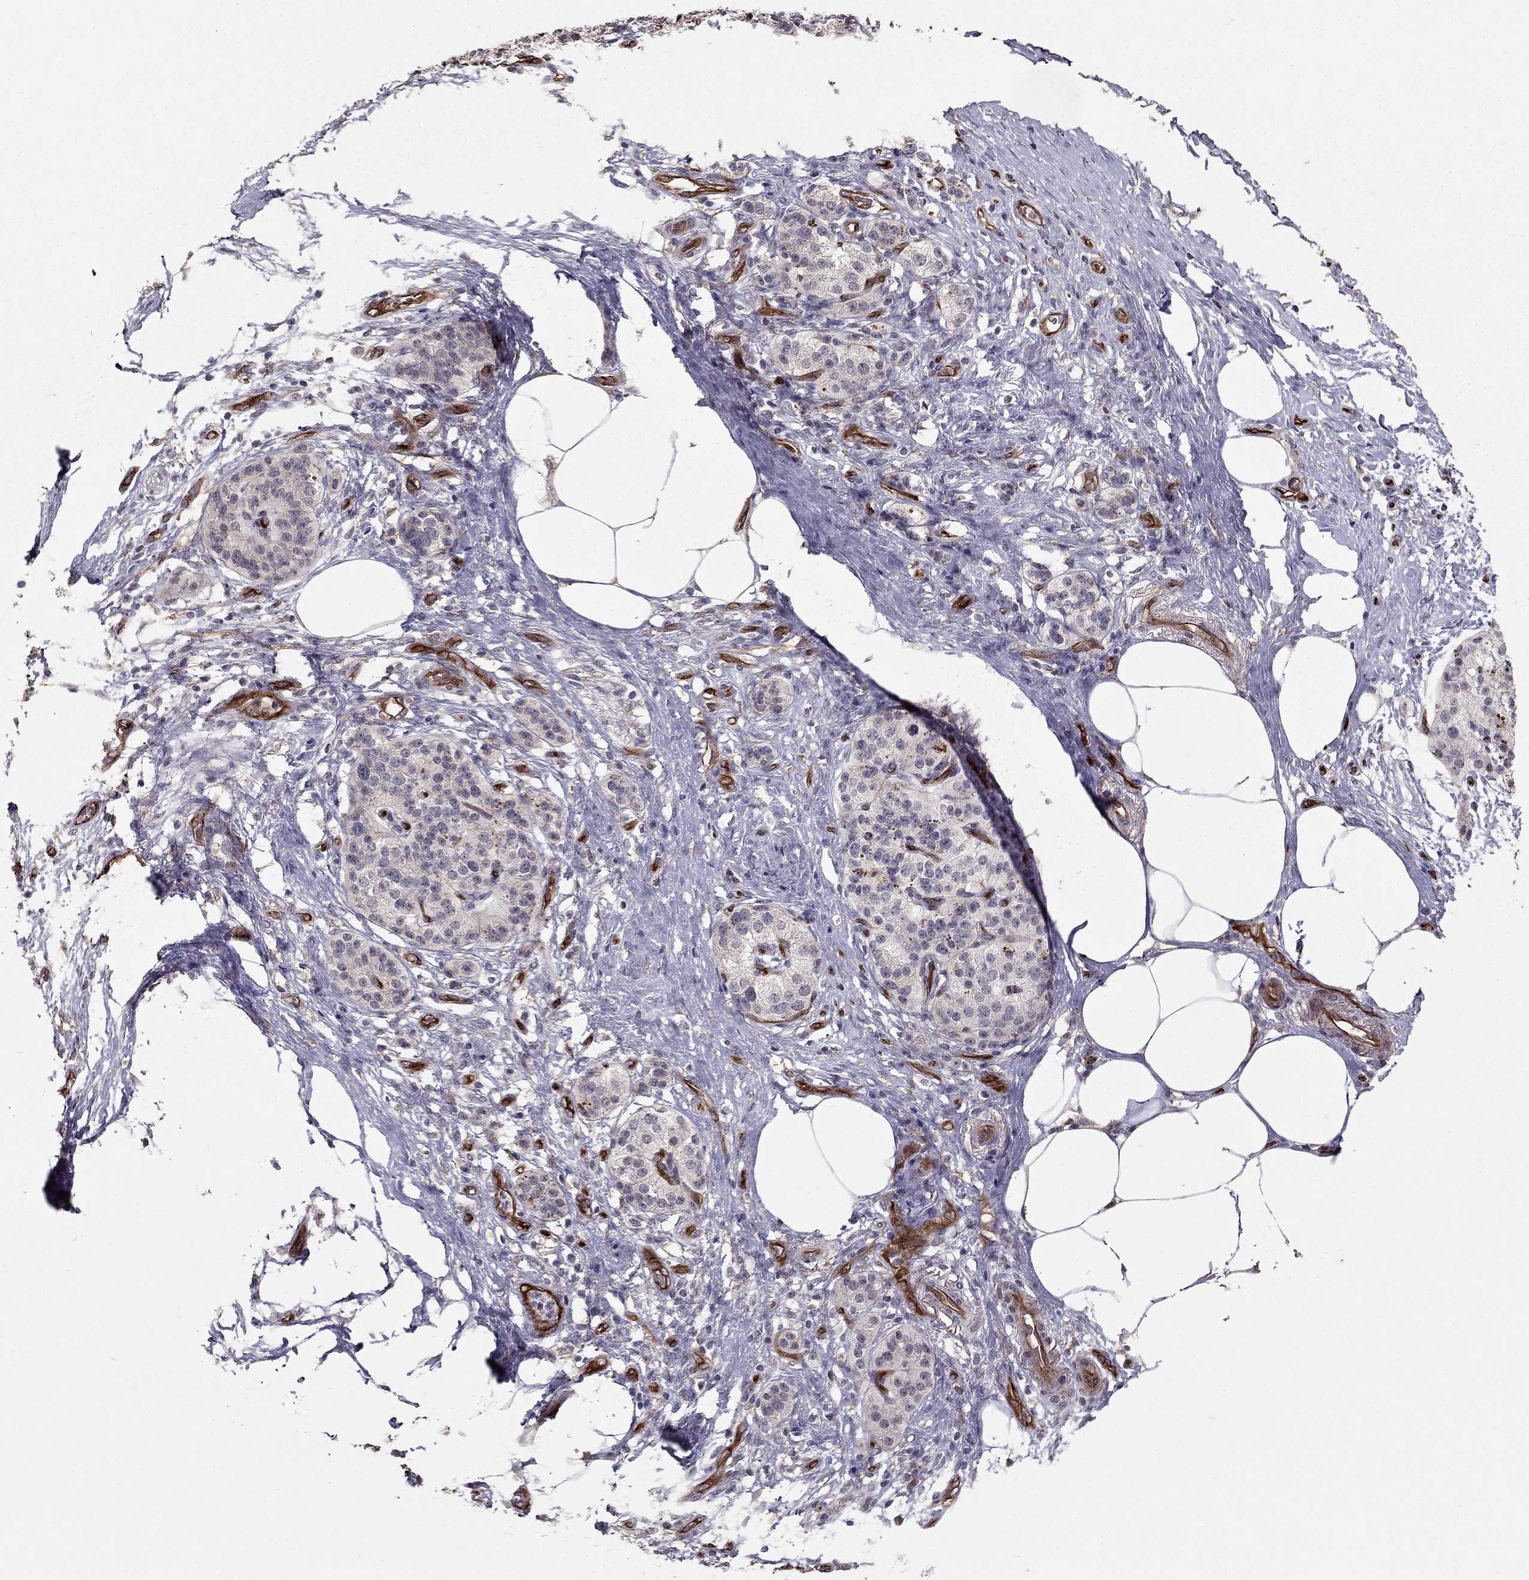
{"staining": {"intensity": "negative", "quantity": "none", "location": "none"}, "tissue": "pancreatic cancer", "cell_type": "Tumor cells", "image_type": "cancer", "snomed": [{"axis": "morphology", "description": "Adenocarcinoma, NOS"}, {"axis": "topography", "description": "Pancreas"}], "caption": "Tumor cells are negative for protein expression in human pancreatic adenocarcinoma.", "gene": "RASIP1", "patient": {"sex": "female", "age": 72}}